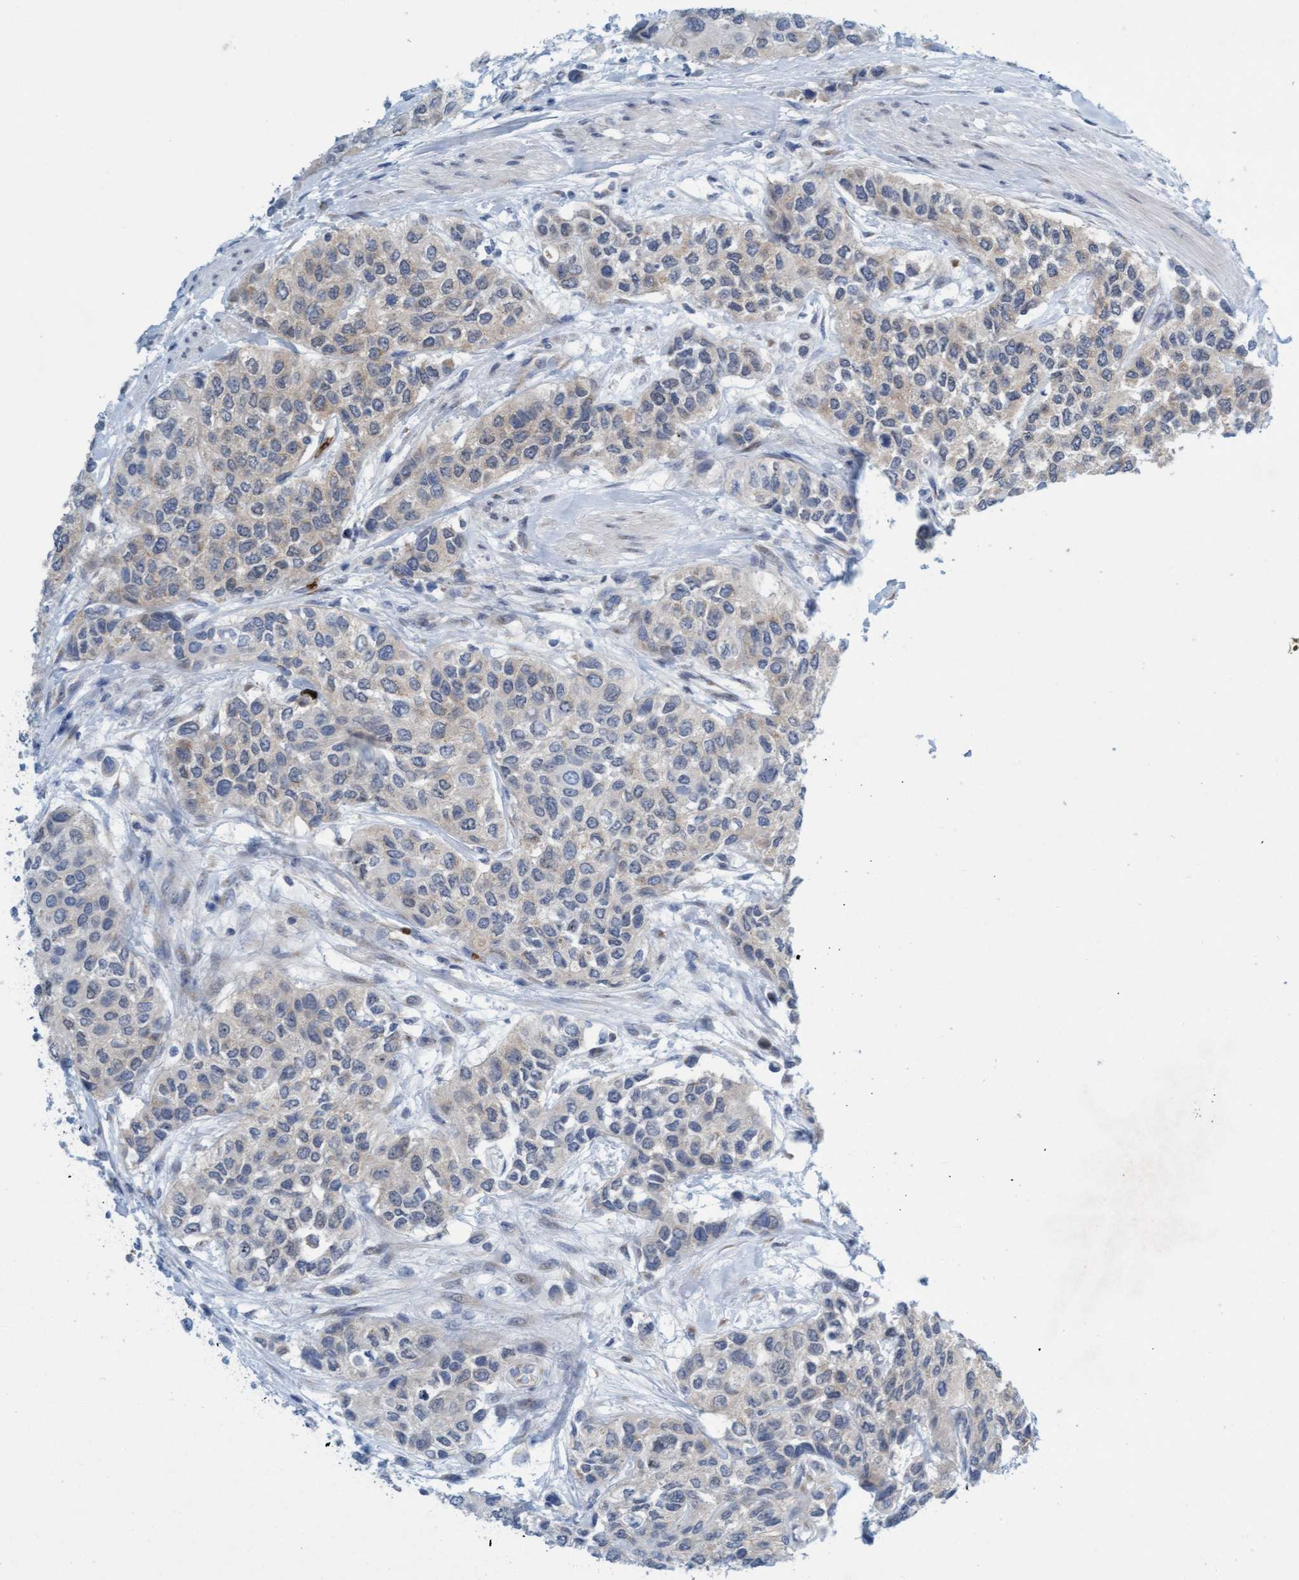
{"staining": {"intensity": "weak", "quantity": "25%-75%", "location": "cytoplasmic/membranous"}, "tissue": "urothelial cancer", "cell_type": "Tumor cells", "image_type": "cancer", "snomed": [{"axis": "morphology", "description": "Urothelial carcinoma, High grade"}, {"axis": "topography", "description": "Urinary bladder"}], "caption": "A brown stain shows weak cytoplasmic/membranous positivity of a protein in high-grade urothelial carcinoma tumor cells.", "gene": "SPEM2", "patient": {"sex": "female", "age": 56}}